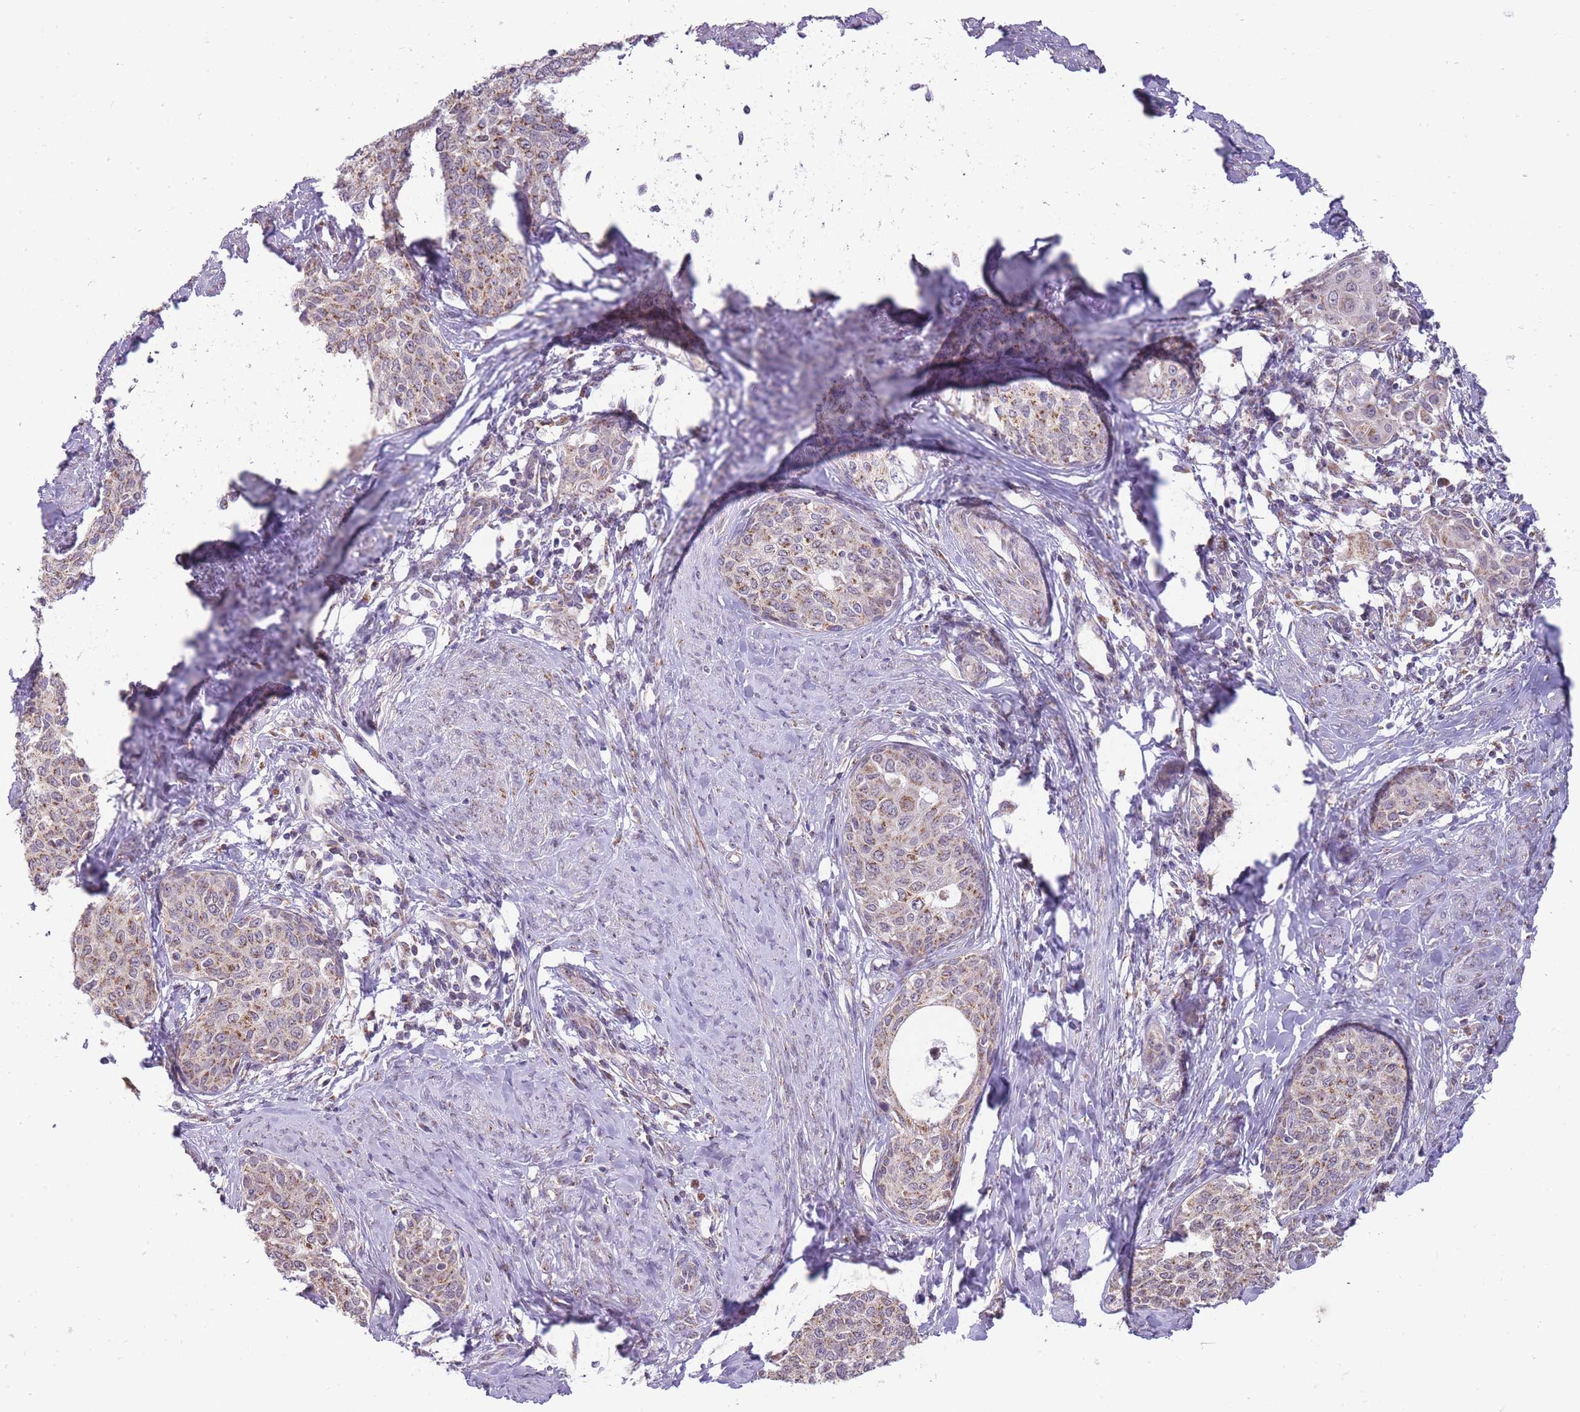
{"staining": {"intensity": "weak", "quantity": ">75%", "location": "cytoplasmic/membranous"}, "tissue": "cervical cancer", "cell_type": "Tumor cells", "image_type": "cancer", "snomed": [{"axis": "morphology", "description": "Squamous cell carcinoma, NOS"}, {"axis": "morphology", "description": "Adenocarcinoma, NOS"}, {"axis": "topography", "description": "Cervix"}], "caption": "Weak cytoplasmic/membranous staining is seen in about >75% of tumor cells in adenocarcinoma (cervical).", "gene": "NELL1", "patient": {"sex": "female", "age": 52}}